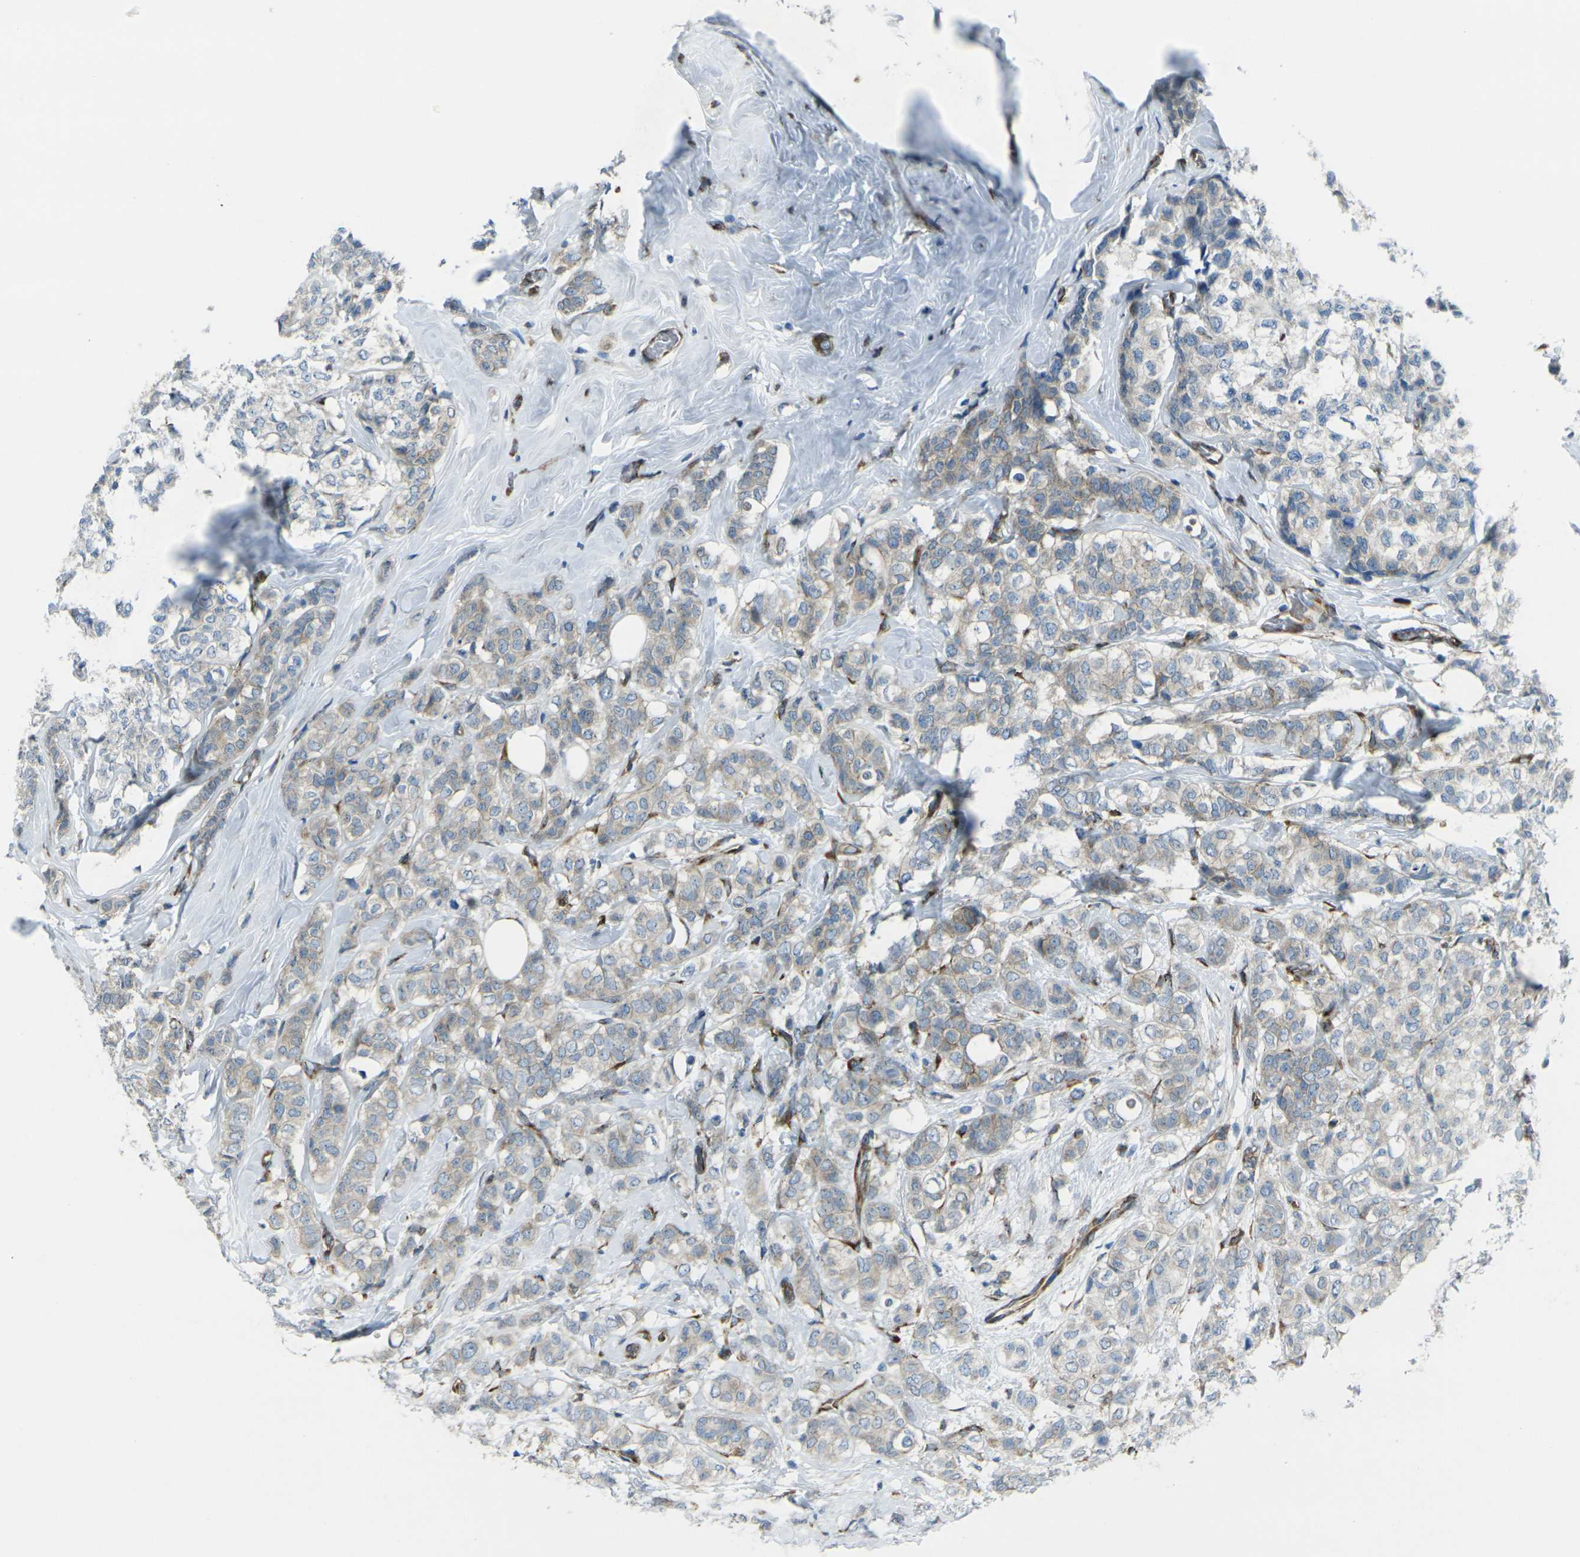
{"staining": {"intensity": "negative", "quantity": "none", "location": "none"}, "tissue": "breast cancer", "cell_type": "Tumor cells", "image_type": "cancer", "snomed": [{"axis": "morphology", "description": "Lobular carcinoma"}, {"axis": "topography", "description": "Breast"}], "caption": "Breast cancer stained for a protein using immunohistochemistry (IHC) shows no positivity tumor cells.", "gene": "CELSR2", "patient": {"sex": "female", "age": 60}}